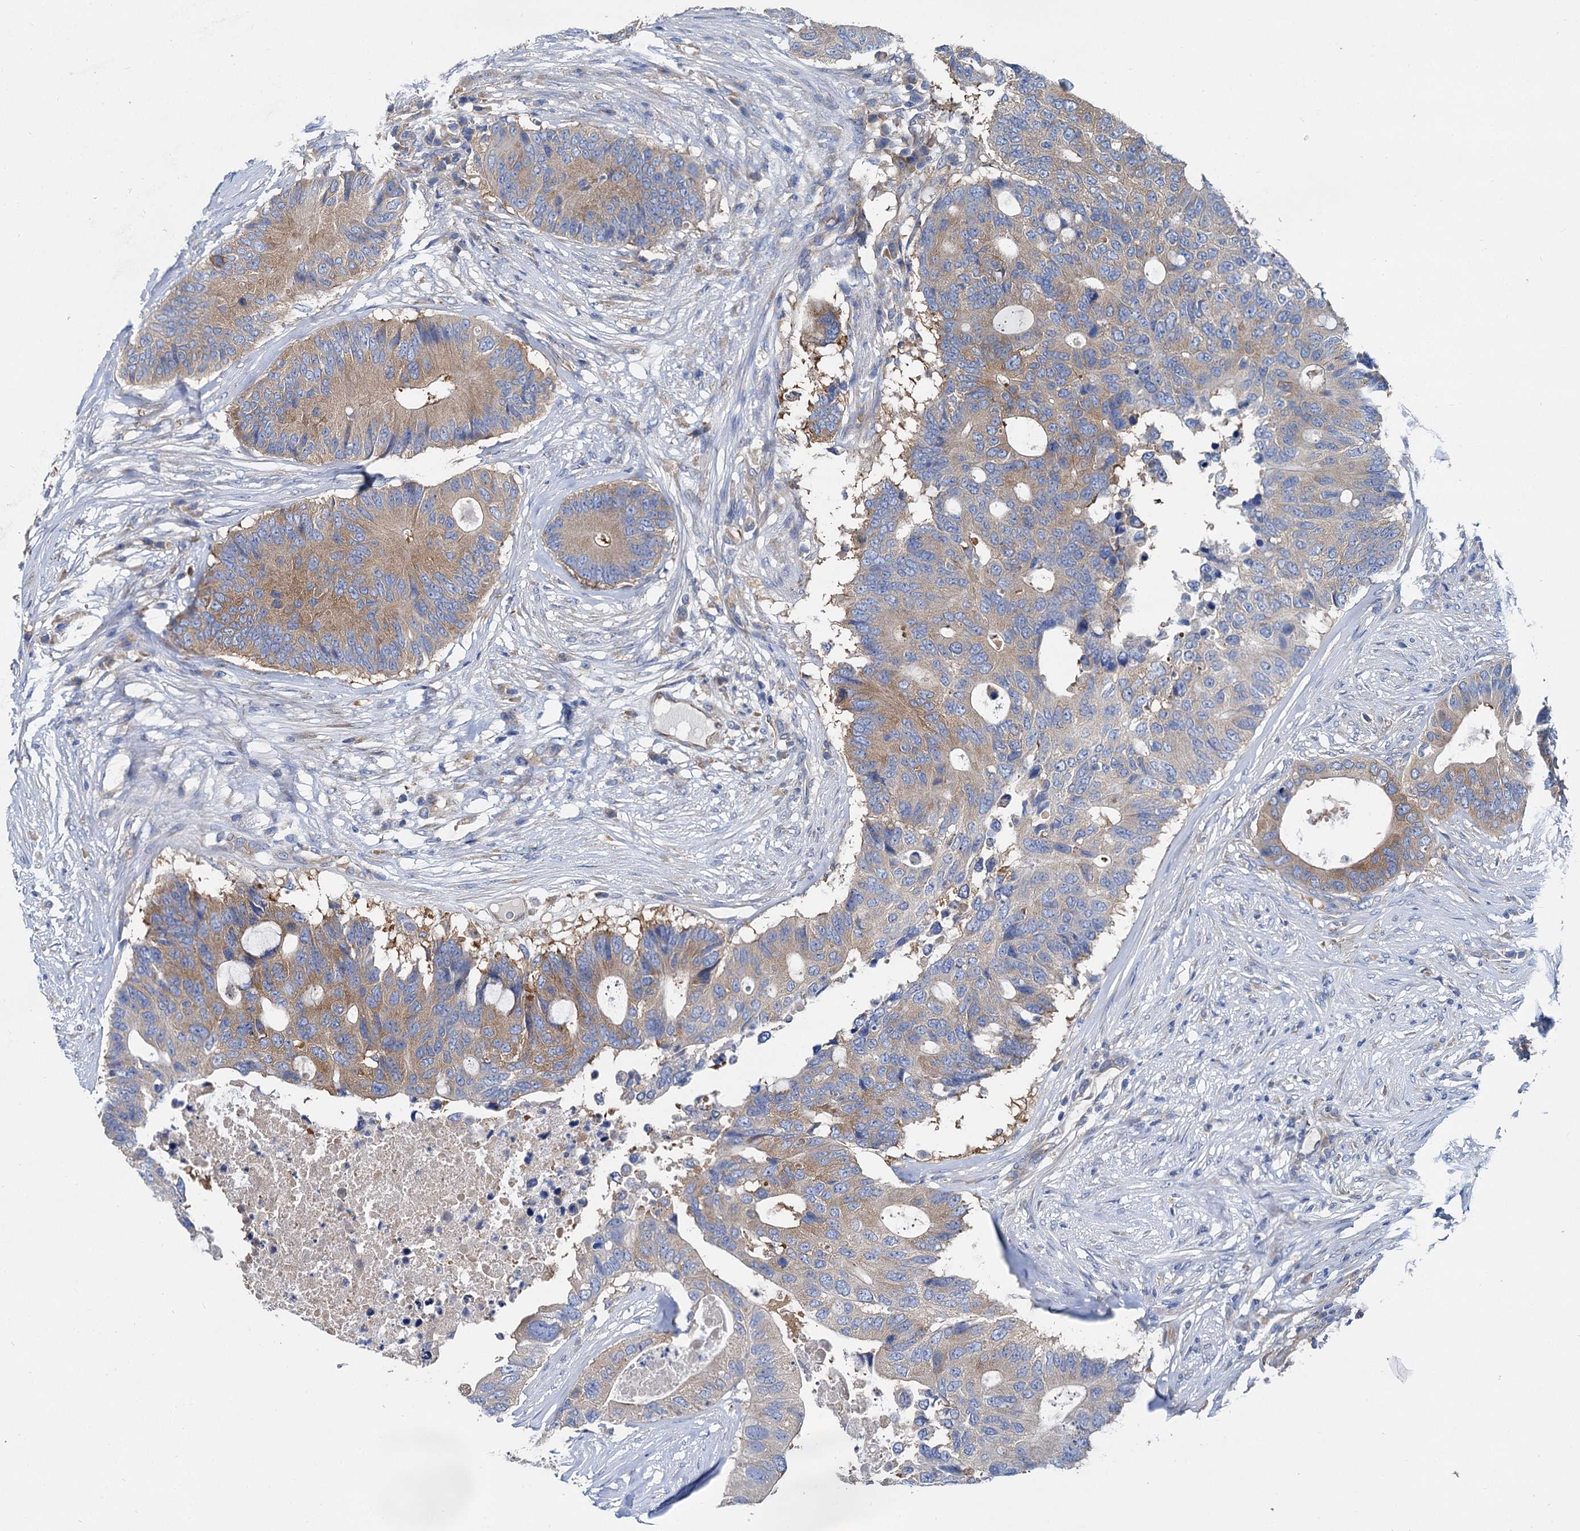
{"staining": {"intensity": "moderate", "quantity": "25%-75%", "location": "cytoplasmic/membranous"}, "tissue": "colorectal cancer", "cell_type": "Tumor cells", "image_type": "cancer", "snomed": [{"axis": "morphology", "description": "Adenocarcinoma, NOS"}, {"axis": "topography", "description": "Colon"}], "caption": "Protein staining displays moderate cytoplasmic/membranous positivity in approximately 25%-75% of tumor cells in colorectal adenocarcinoma. The staining is performed using DAB (3,3'-diaminobenzidine) brown chromogen to label protein expression. The nuclei are counter-stained blue using hematoxylin.", "gene": "QARS1", "patient": {"sex": "male", "age": 71}}